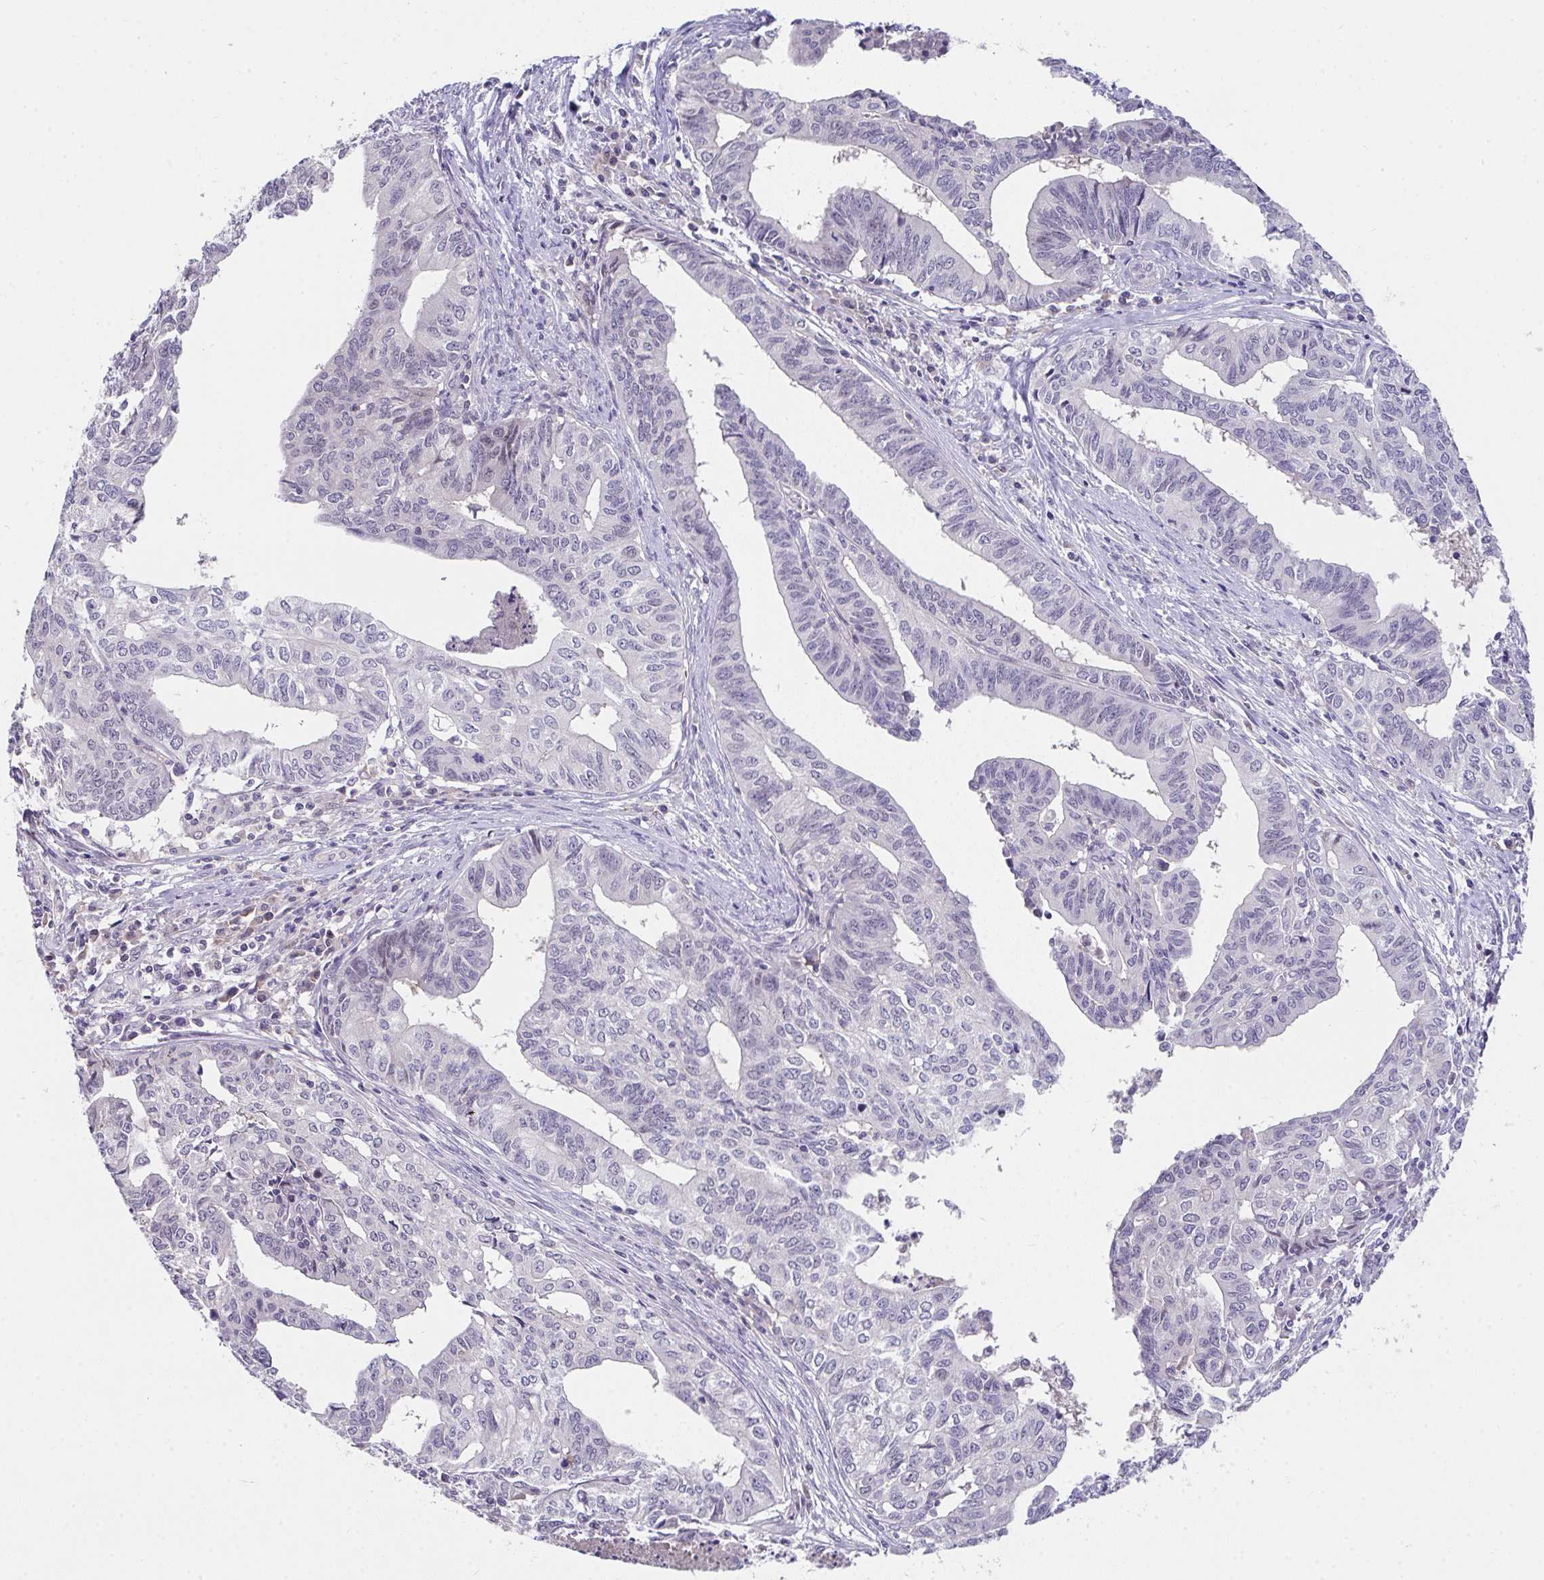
{"staining": {"intensity": "negative", "quantity": "none", "location": "none"}, "tissue": "endometrial cancer", "cell_type": "Tumor cells", "image_type": "cancer", "snomed": [{"axis": "morphology", "description": "Adenocarcinoma, NOS"}, {"axis": "topography", "description": "Endometrium"}], "caption": "IHC of human adenocarcinoma (endometrial) displays no positivity in tumor cells.", "gene": "GLTPD2", "patient": {"sex": "female", "age": 65}}